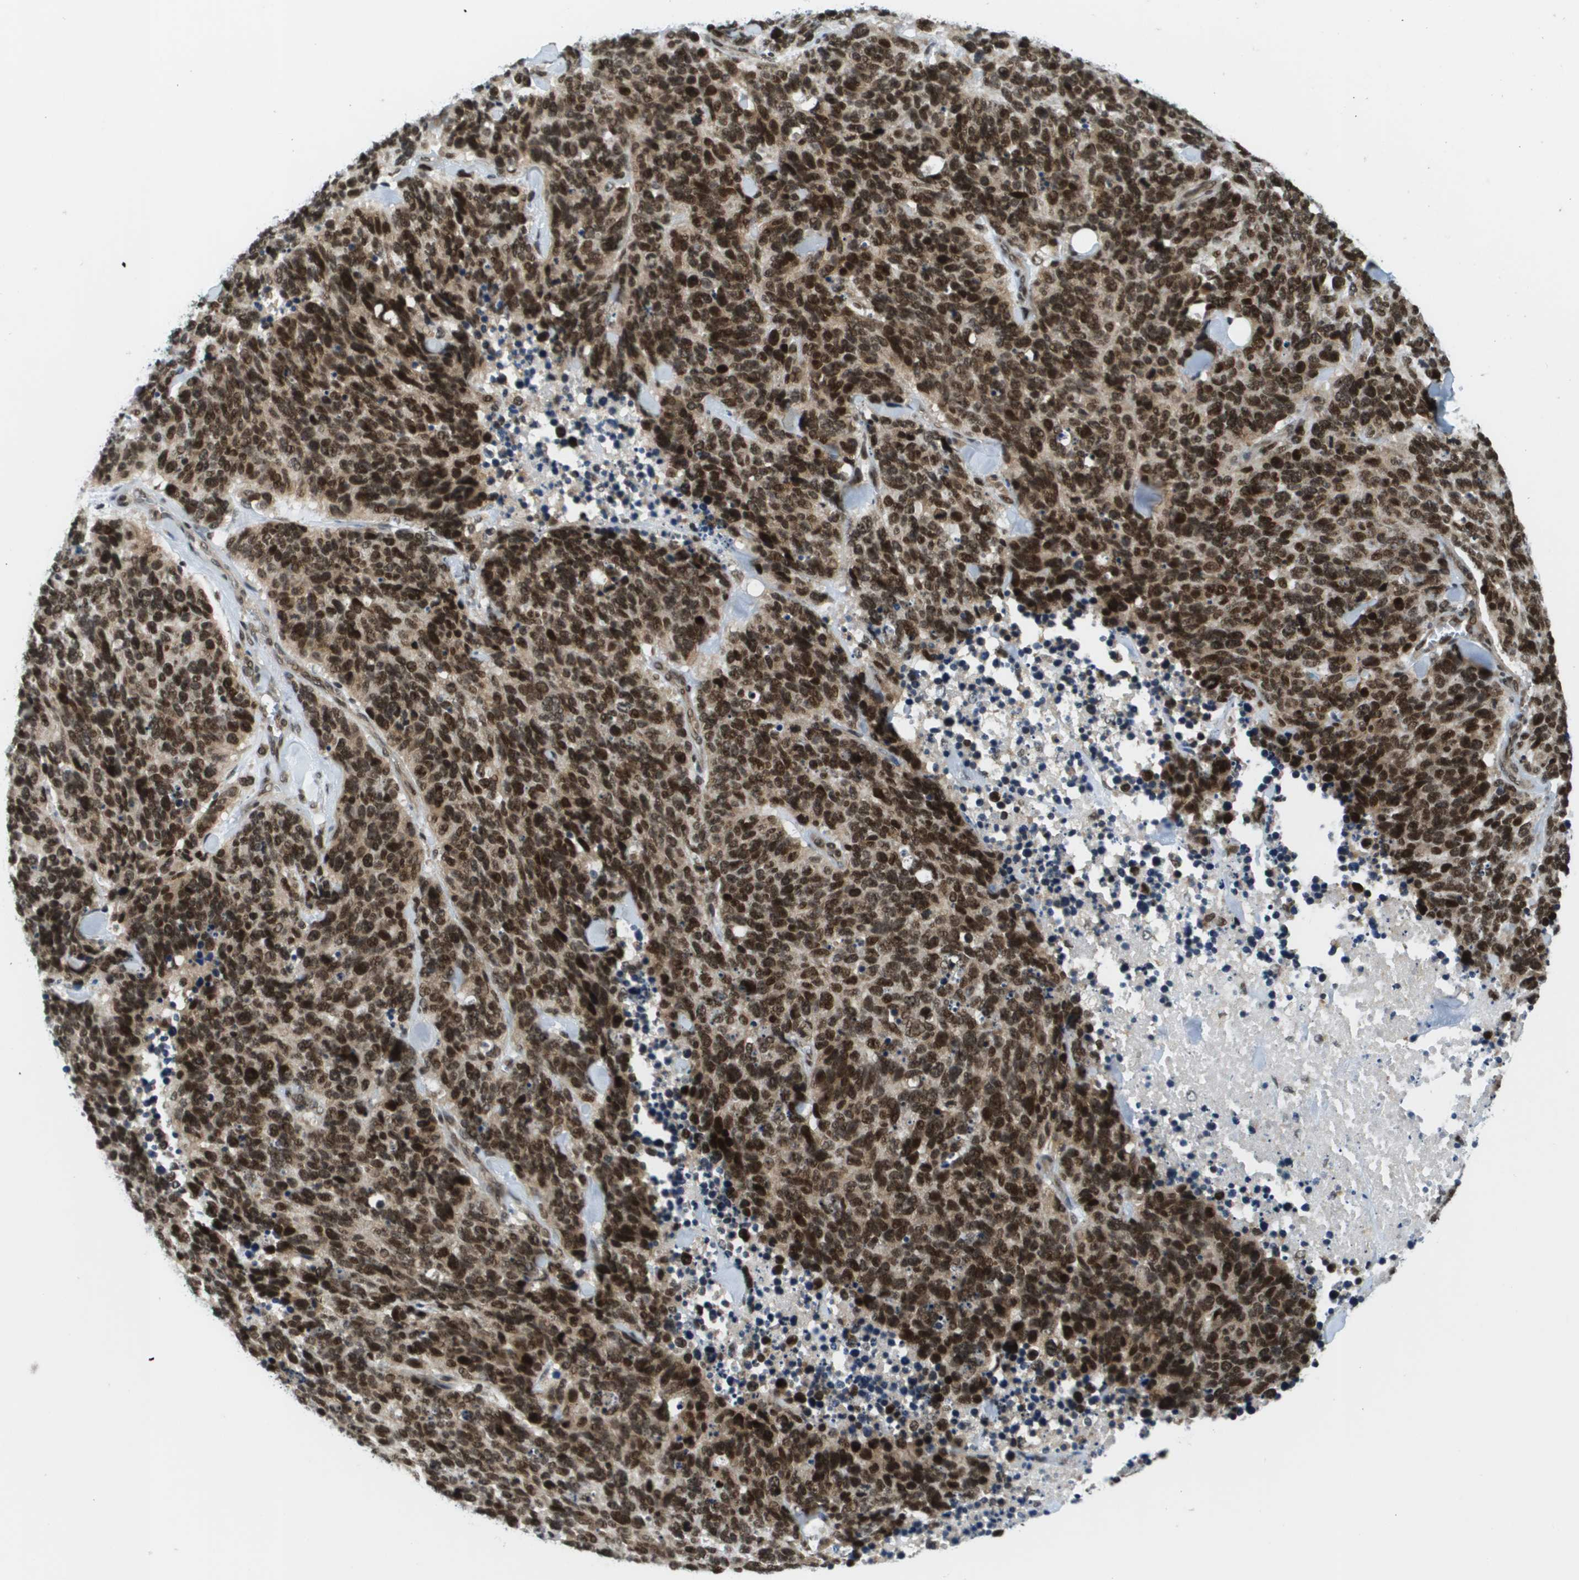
{"staining": {"intensity": "strong", "quantity": ">75%", "location": "cytoplasmic/membranous,nuclear"}, "tissue": "lung cancer", "cell_type": "Tumor cells", "image_type": "cancer", "snomed": [{"axis": "morphology", "description": "Neoplasm, malignant, NOS"}, {"axis": "topography", "description": "Lung"}], "caption": "Human lung cancer (neoplasm (malignant)) stained with a protein marker demonstrates strong staining in tumor cells.", "gene": "RECQL4", "patient": {"sex": "female", "age": 58}}